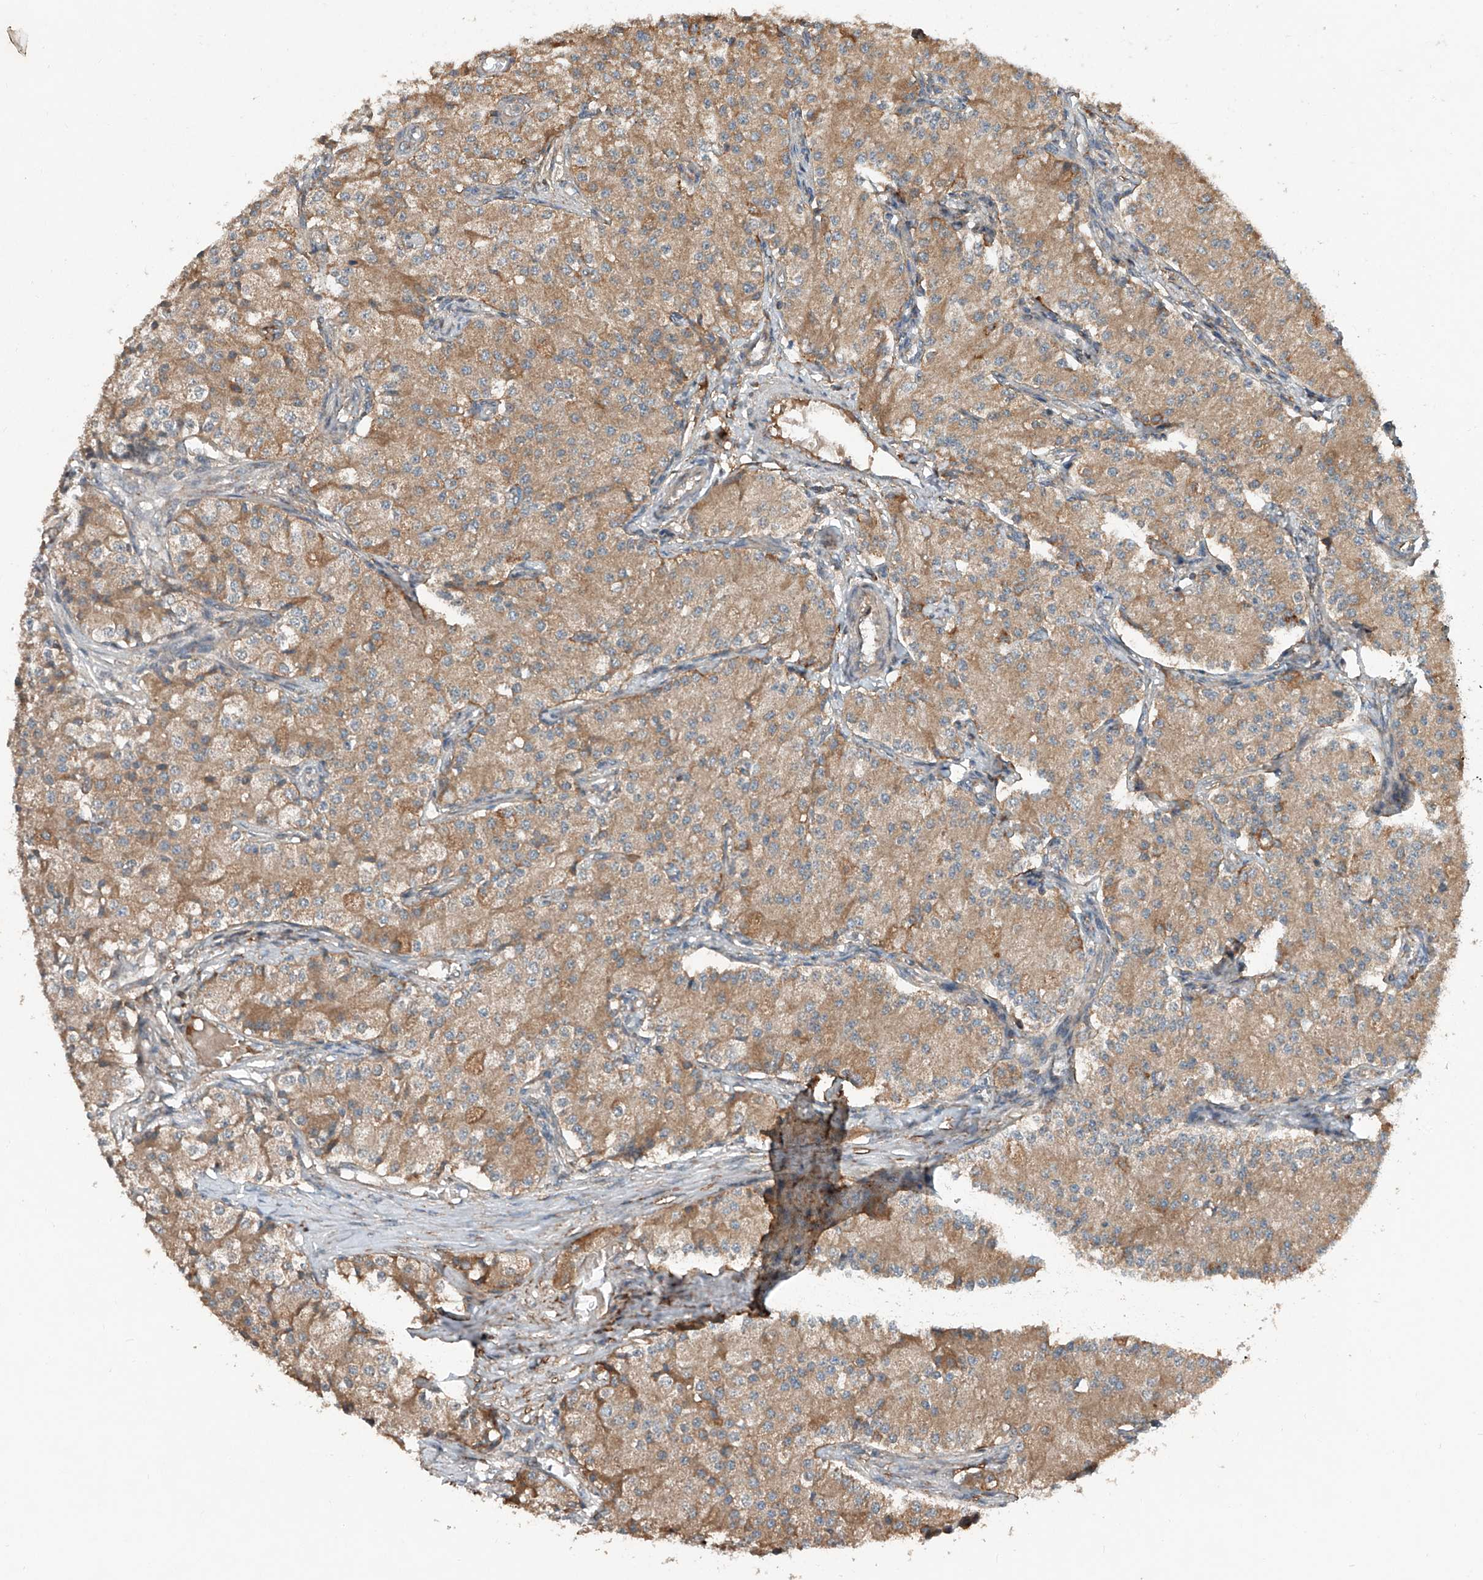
{"staining": {"intensity": "moderate", "quantity": ">75%", "location": "cytoplasmic/membranous"}, "tissue": "carcinoid", "cell_type": "Tumor cells", "image_type": "cancer", "snomed": [{"axis": "morphology", "description": "Carcinoid, malignant, NOS"}, {"axis": "topography", "description": "Colon"}], "caption": "Carcinoid was stained to show a protein in brown. There is medium levels of moderate cytoplasmic/membranous expression in about >75% of tumor cells. (DAB IHC, brown staining for protein, blue staining for nuclei).", "gene": "ADAM23", "patient": {"sex": "female", "age": 52}}